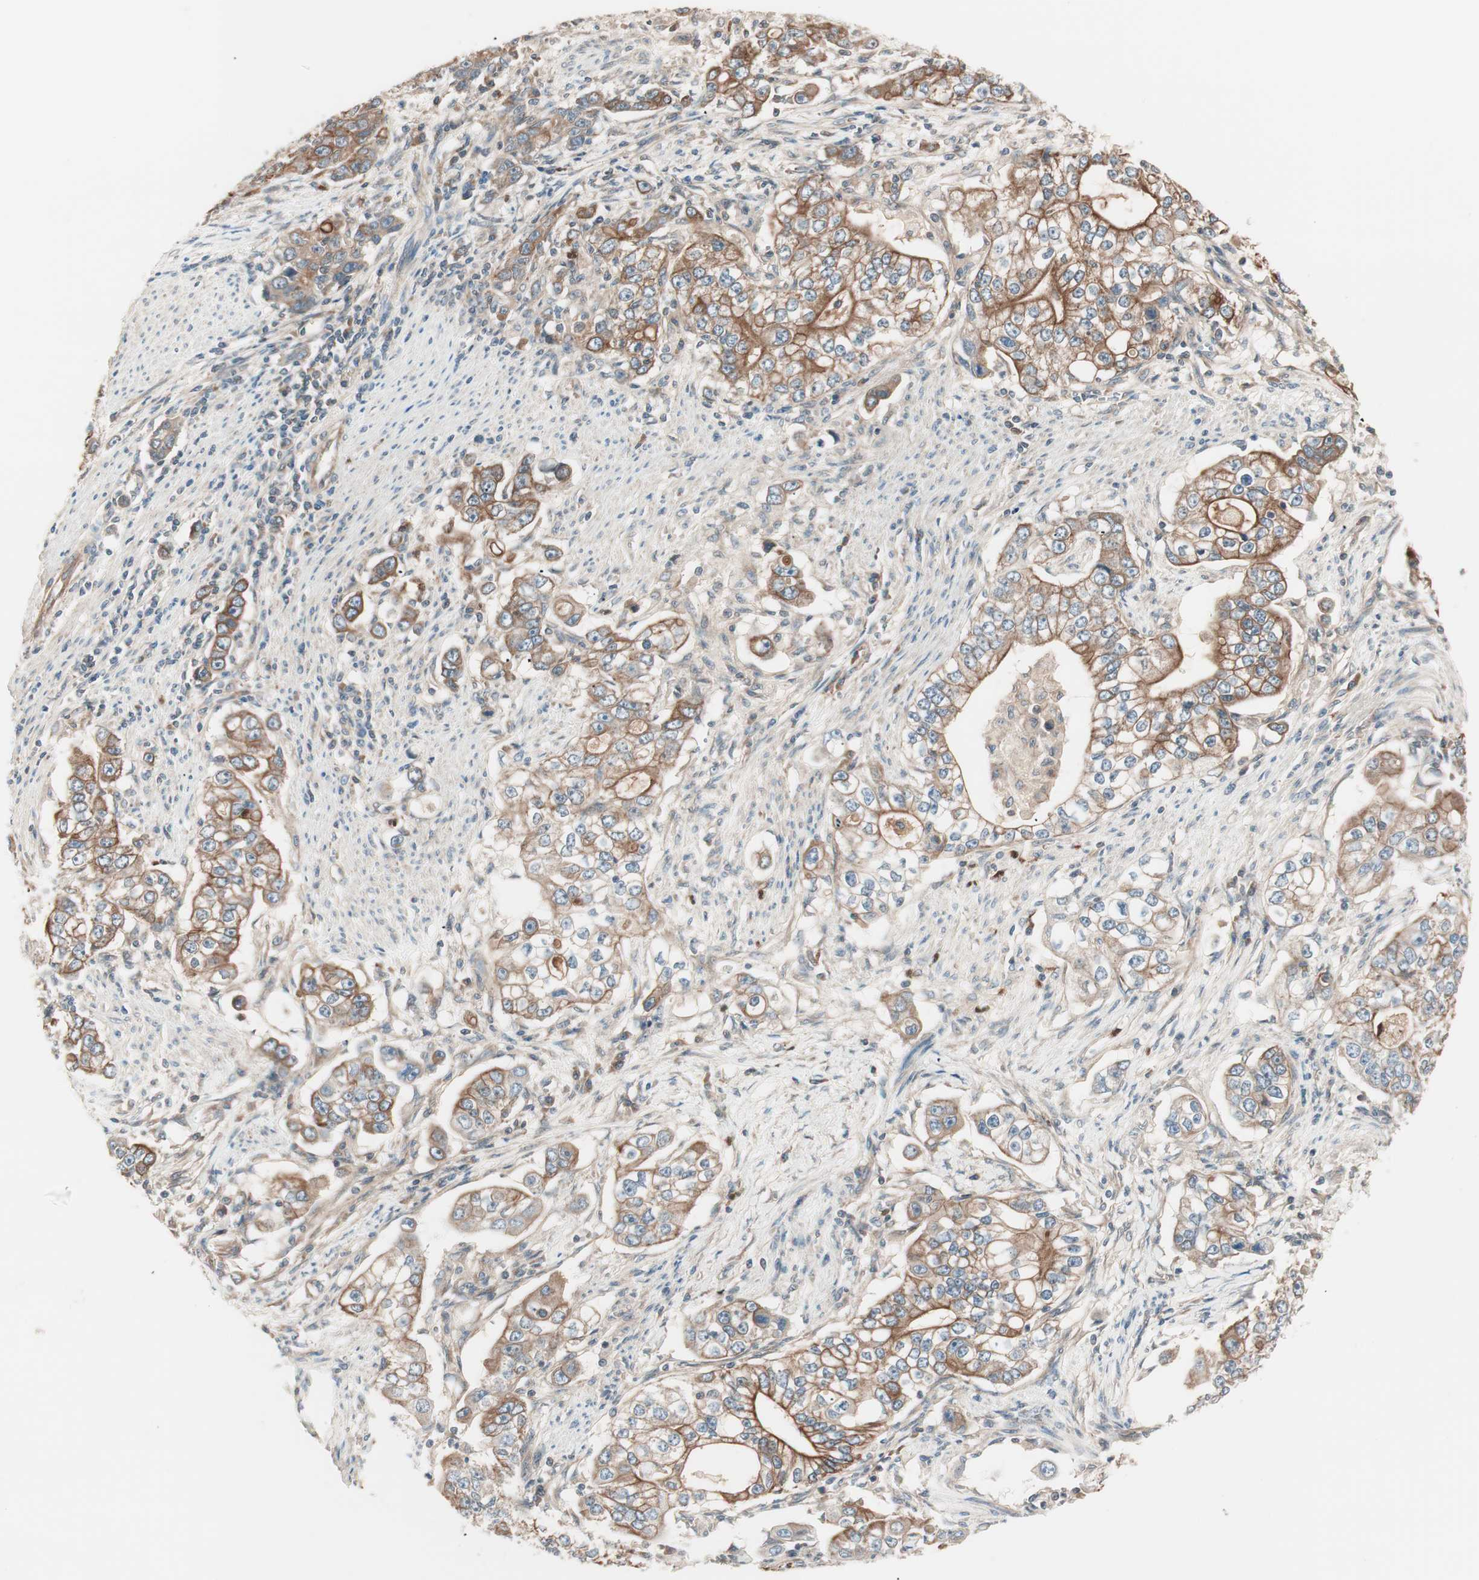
{"staining": {"intensity": "moderate", "quantity": ">75%", "location": "cytoplasmic/membranous"}, "tissue": "stomach cancer", "cell_type": "Tumor cells", "image_type": "cancer", "snomed": [{"axis": "morphology", "description": "Adenocarcinoma, NOS"}, {"axis": "topography", "description": "Stomach, lower"}], "caption": "A photomicrograph of stomach adenocarcinoma stained for a protein exhibits moderate cytoplasmic/membranous brown staining in tumor cells. The protein is shown in brown color, while the nuclei are stained blue.", "gene": "TSG101", "patient": {"sex": "female", "age": 72}}